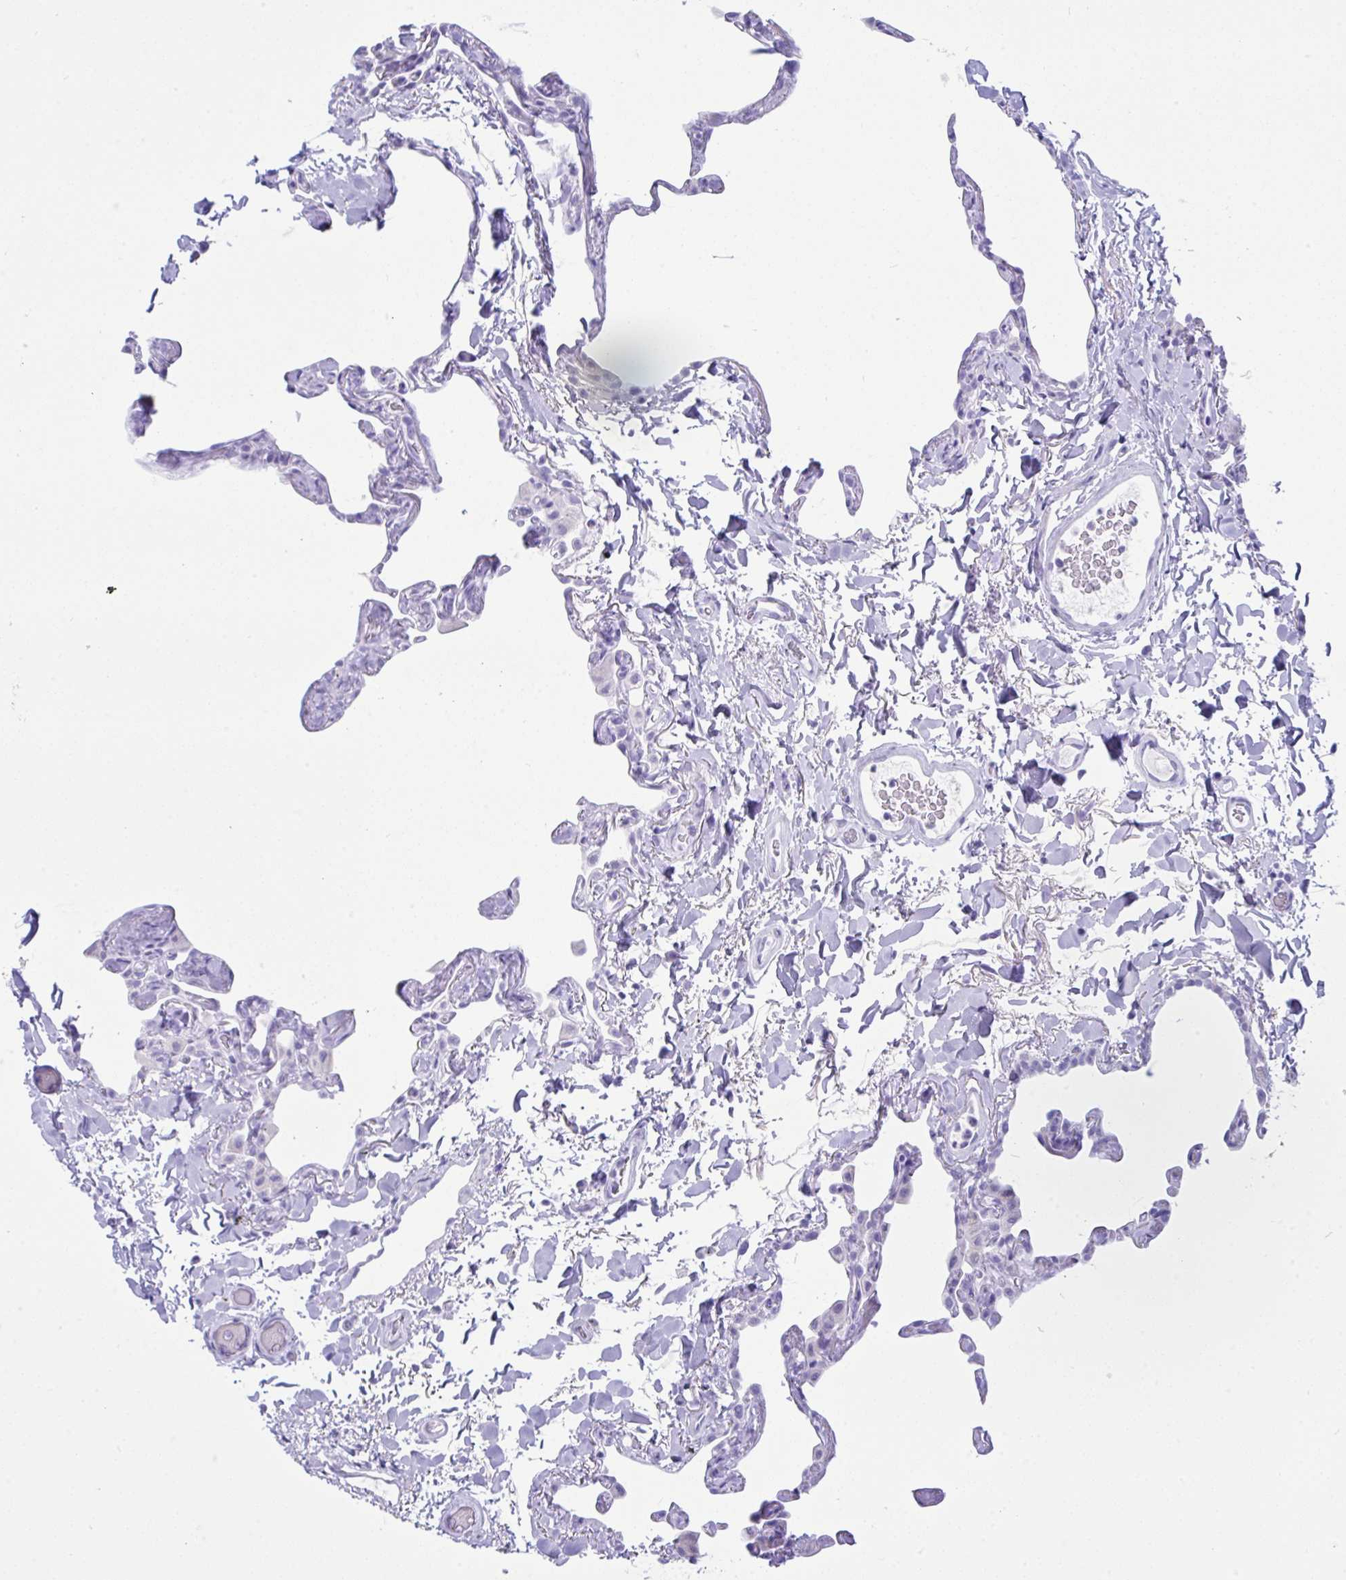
{"staining": {"intensity": "negative", "quantity": "none", "location": "none"}, "tissue": "lung", "cell_type": "Alveolar cells", "image_type": "normal", "snomed": [{"axis": "morphology", "description": "Normal tissue, NOS"}, {"axis": "topography", "description": "Lung"}], "caption": "Benign lung was stained to show a protein in brown. There is no significant staining in alveolar cells. Brightfield microscopy of IHC stained with DAB (3,3'-diaminobenzidine) (brown) and hematoxylin (blue), captured at high magnification.", "gene": "PSCA", "patient": {"sex": "male", "age": 65}}